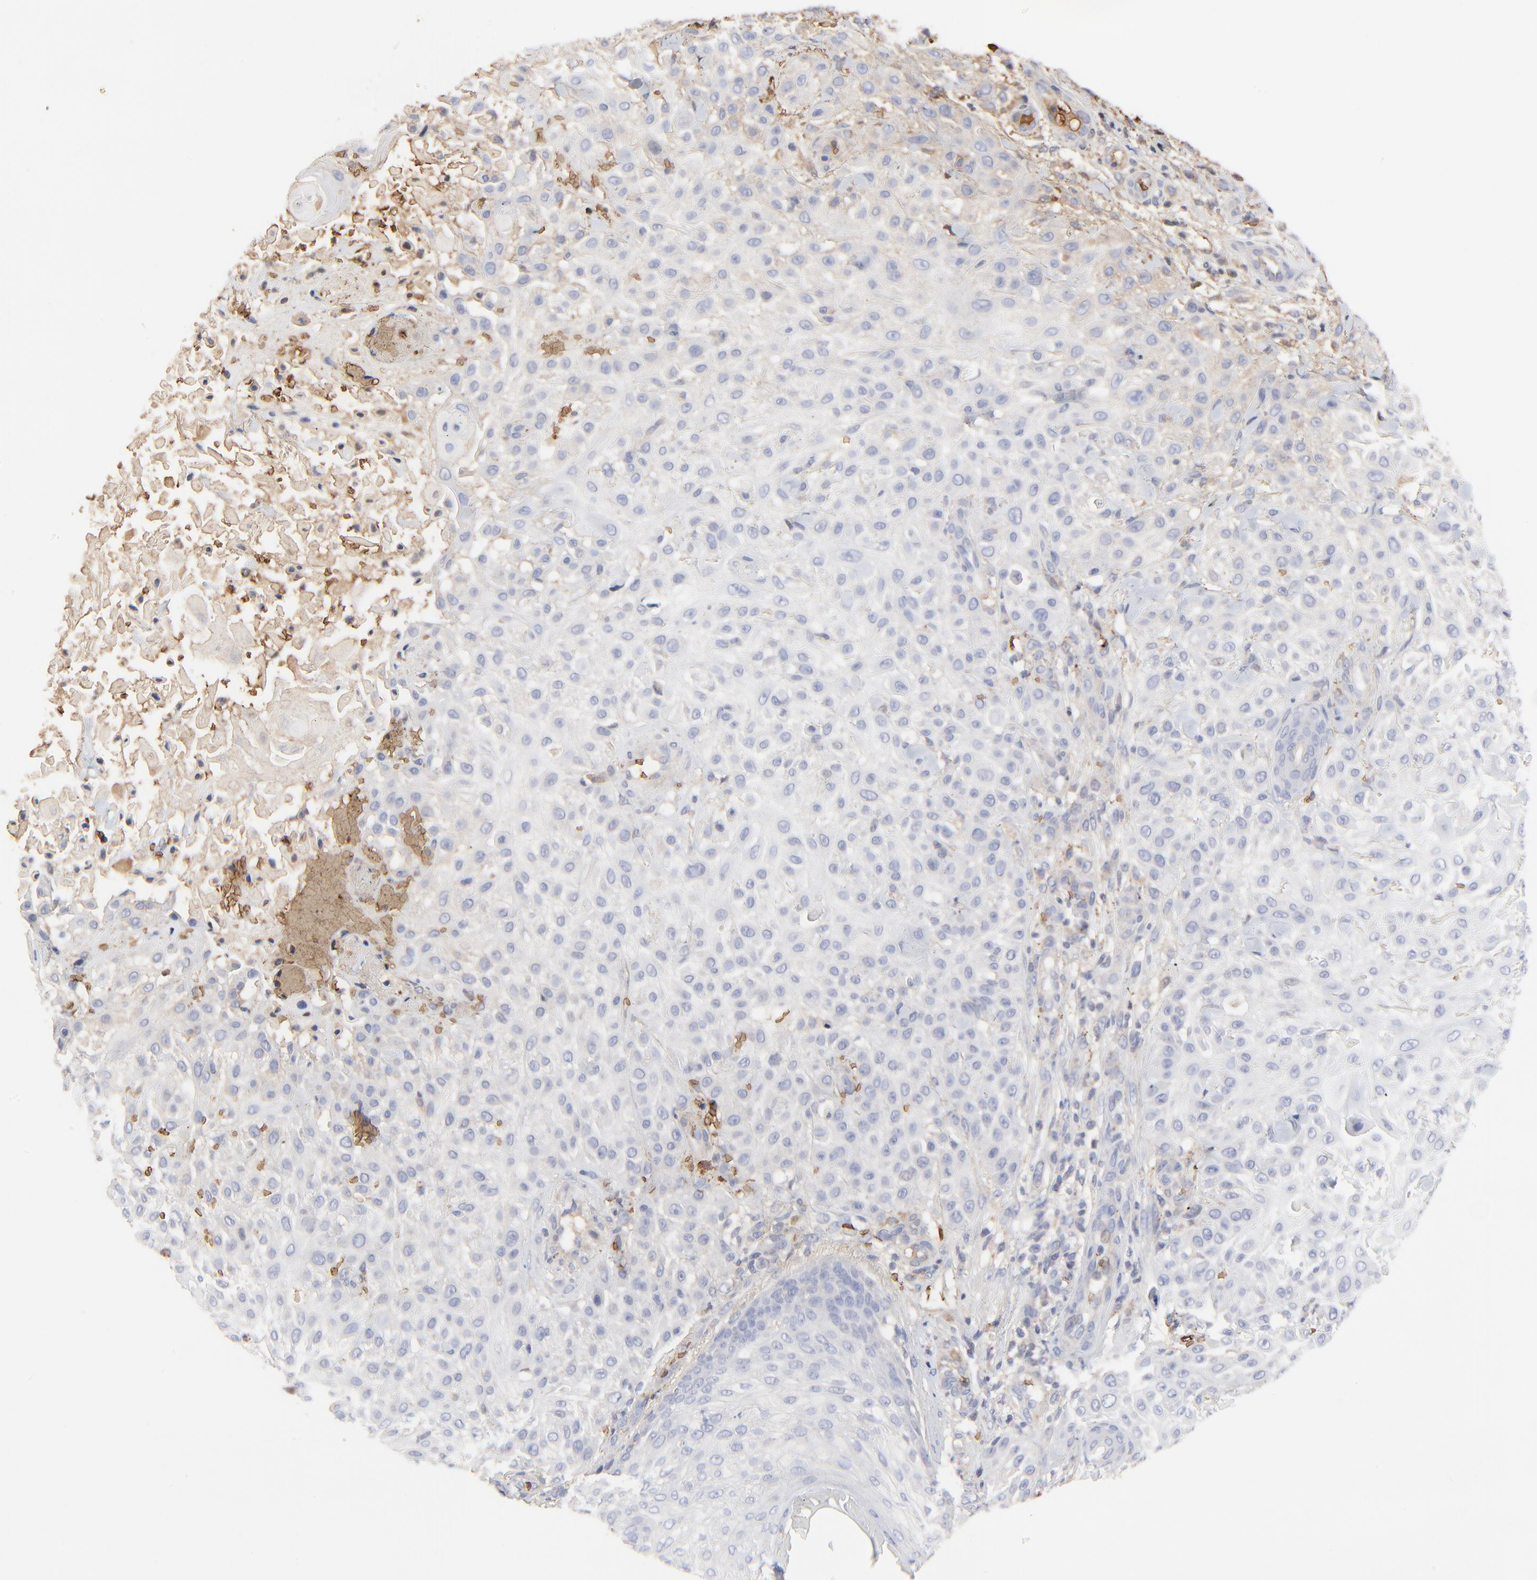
{"staining": {"intensity": "negative", "quantity": "none", "location": "none"}, "tissue": "skin cancer", "cell_type": "Tumor cells", "image_type": "cancer", "snomed": [{"axis": "morphology", "description": "Squamous cell carcinoma, NOS"}, {"axis": "topography", "description": "Skin"}], "caption": "Tumor cells are negative for protein expression in human squamous cell carcinoma (skin).", "gene": "PAG1", "patient": {"sex": "female", "age": 42}}